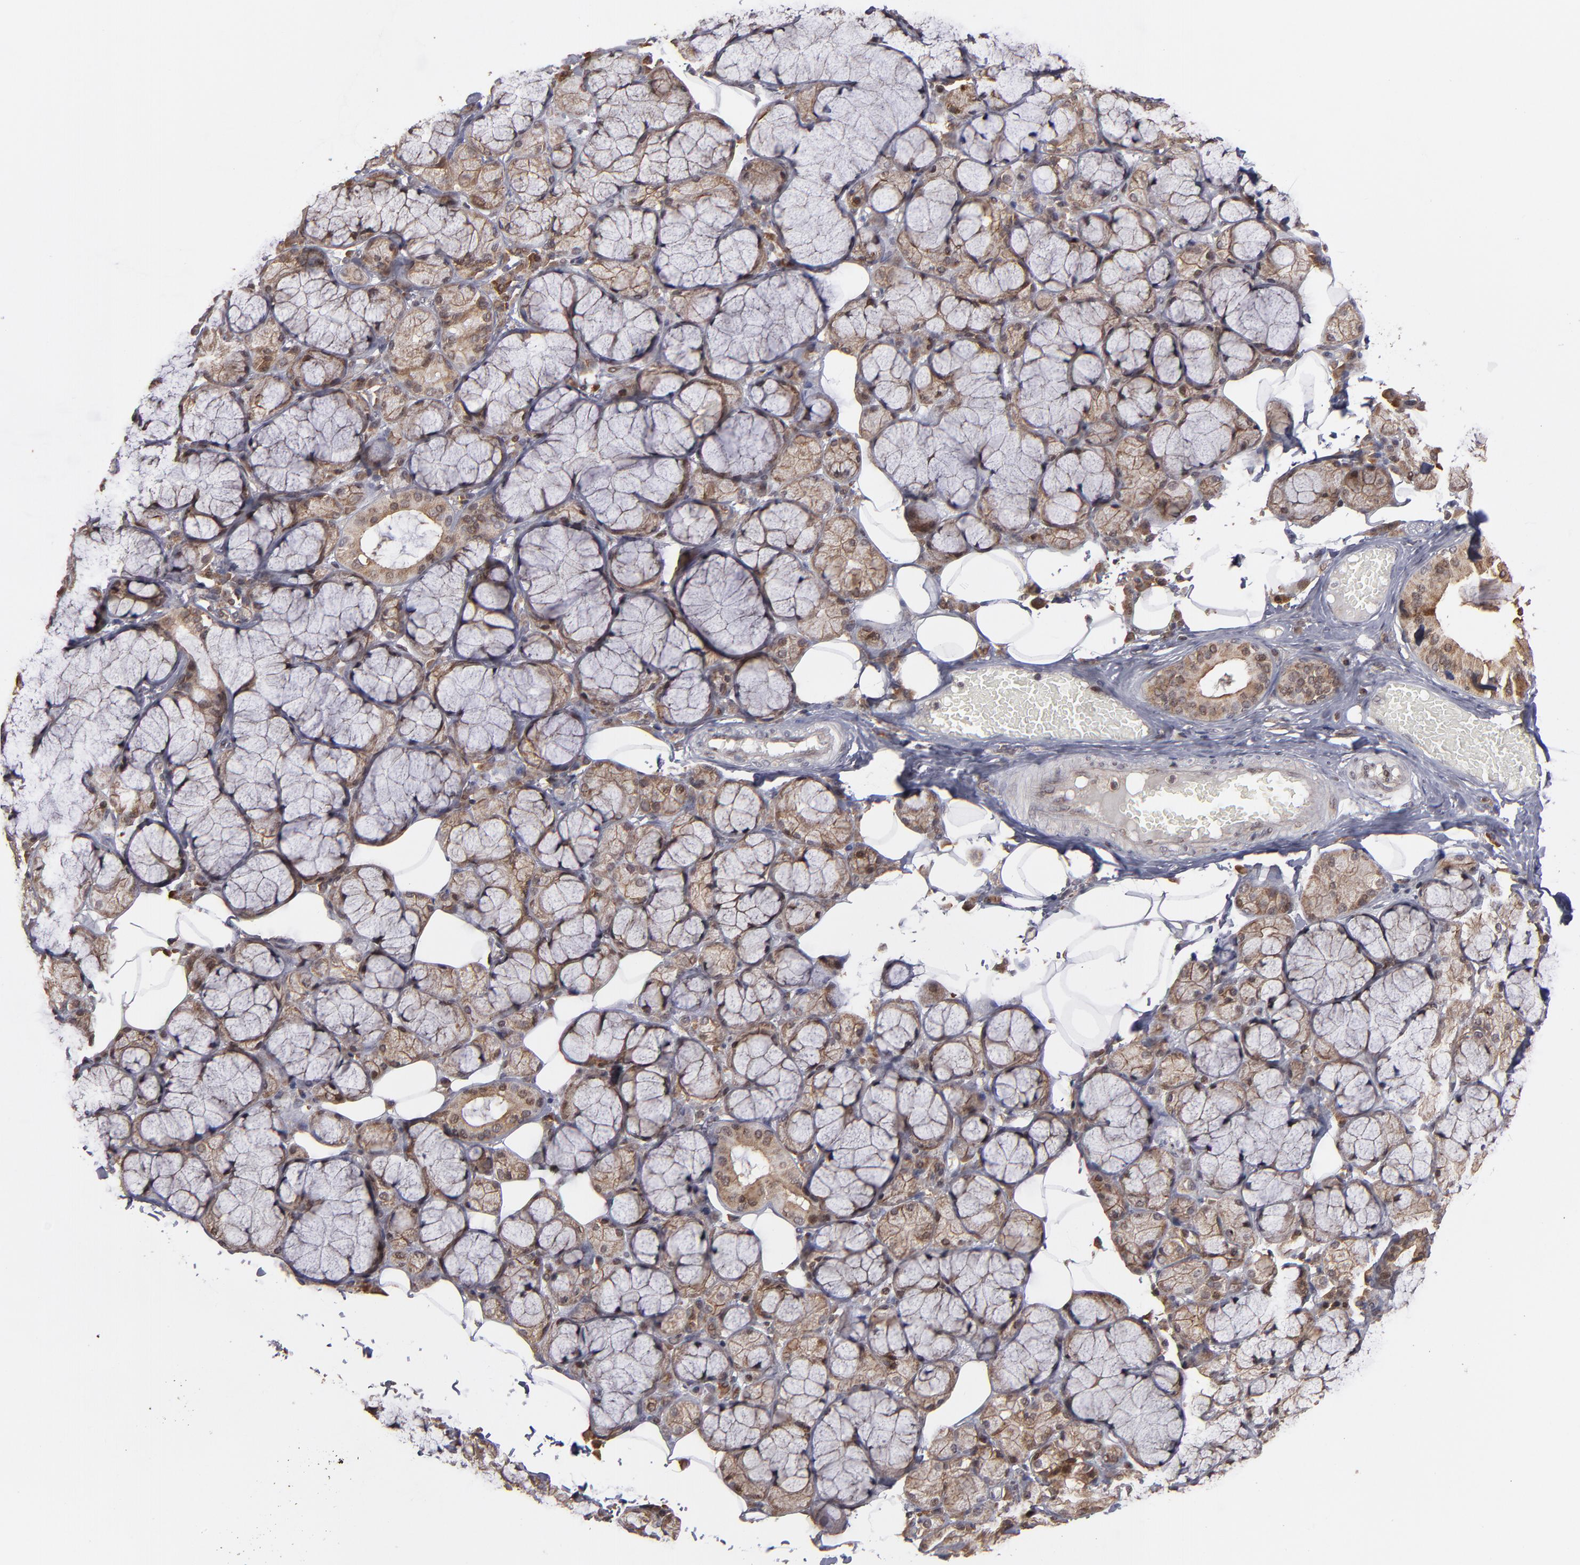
{"staining": {"intensity": "moderate", "quantity": ">75%", "location": "cytoplasmic/membranous,nuclear"}, "tissue": "salivary gland", "cell_type": "Glandular cells", "image_type": "normal", "snomed": [{"axis": "morphology", "description": "Normal tissue, NOS"}, {"axis": "topography", "description": "Skeletal muscle"}, {"axis": "topography", "description": "Oral tissue"}, {"axis": "topography", "description": "Salivary gland"}, {"axis": "topography", "description": "Peripheral nerve tissue"}], "caption": "High-power microscopy captured an IHC histopathology image of normal salivary gland, revealing moderate cytoplasmic/membranous,nuclear expression in approximately >75% of glandular cells.", "gene": "RGS6", "patient": {"sex": "male", "age": 54}}